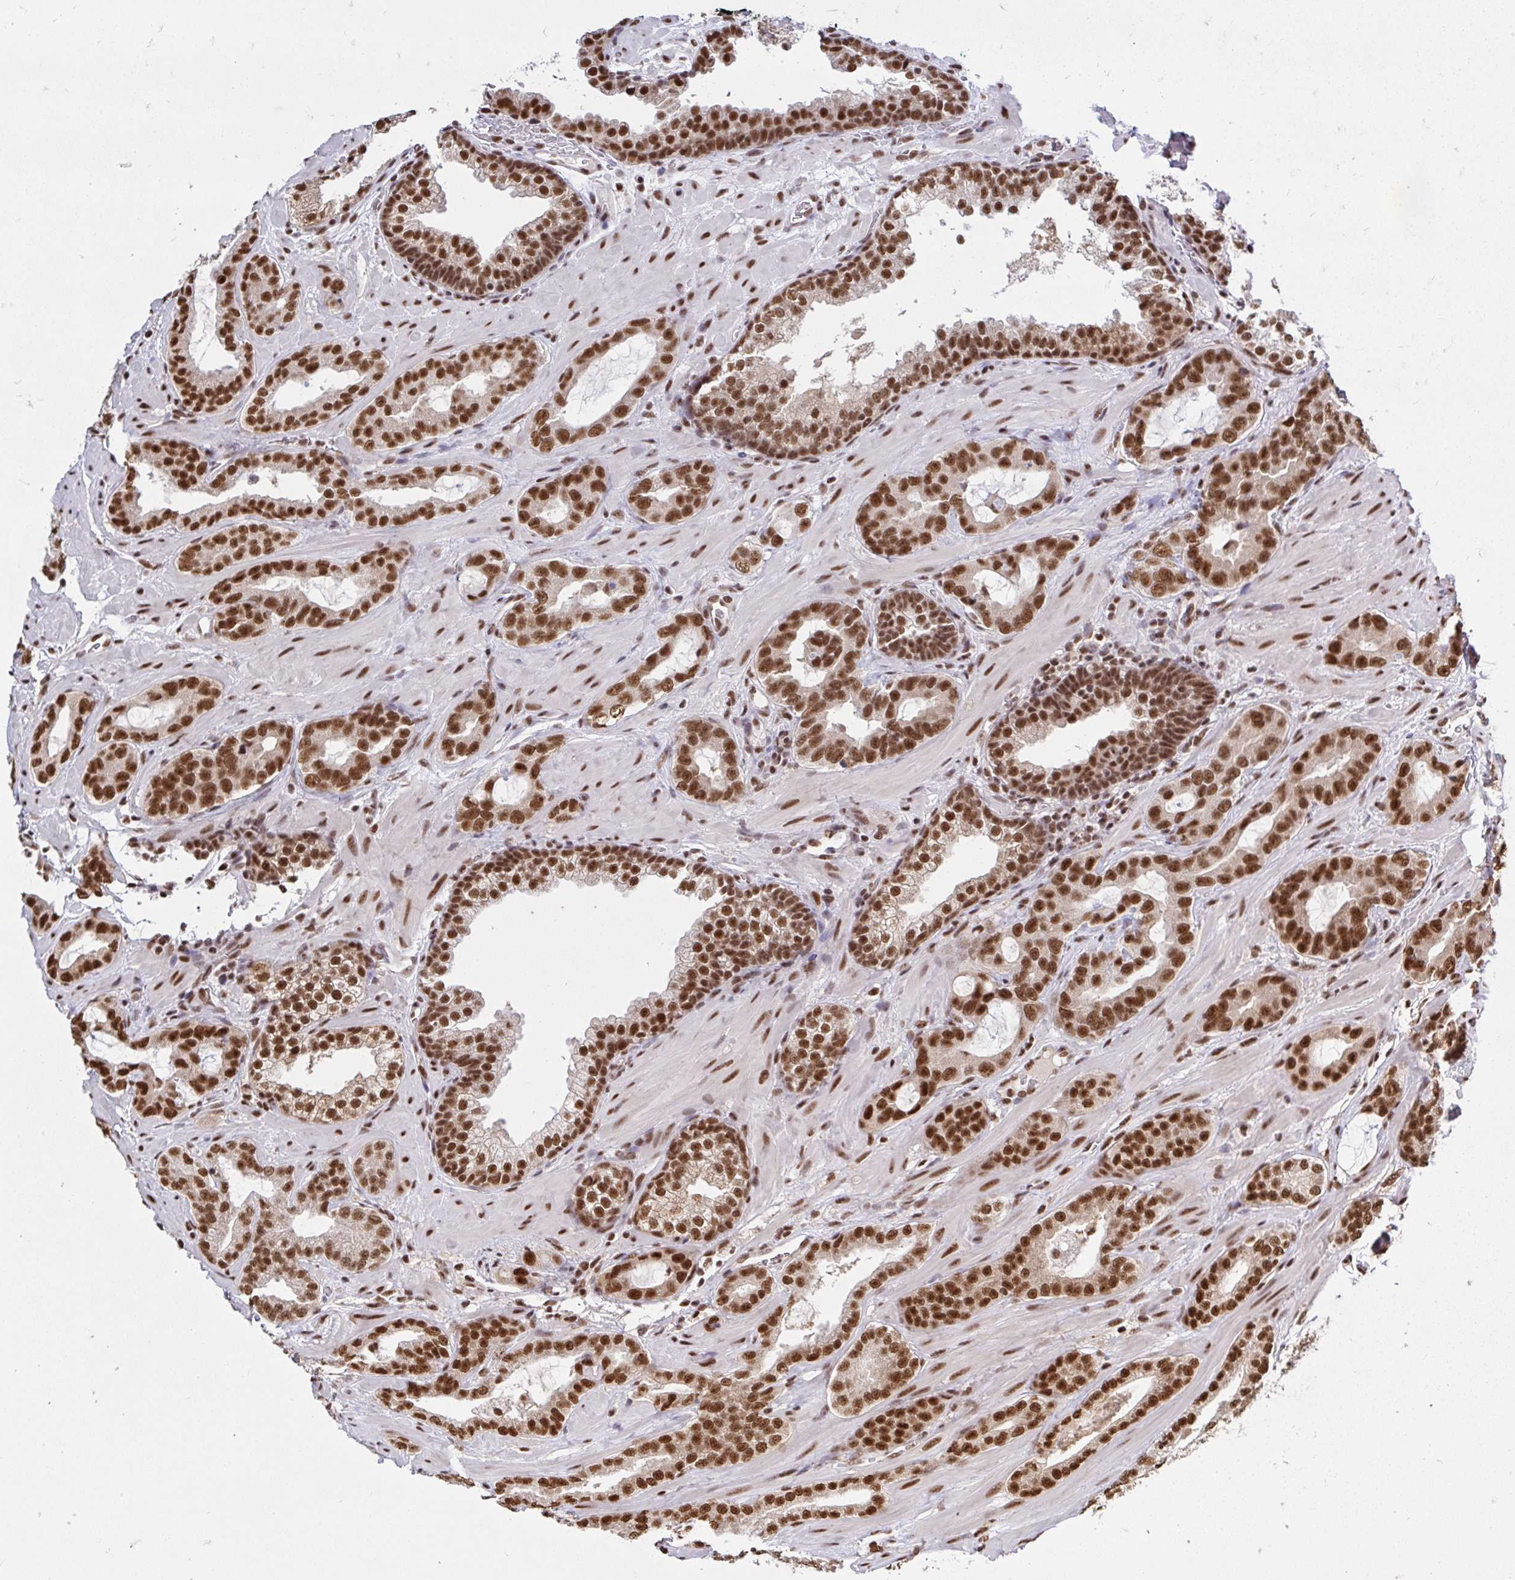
{"staining": {"intensity": "strong", "quantity": ">75%", "location": "nuclear"}, "tissue": "prostate cancer", "cell_type": "Tumor cells", "image_type": "cancer", "snomed": [{"axis": "morphology", "description": "Adenocarcinoma, Low grade"}, {"axis": "topography", "description": "Prostate"}], "caption": "High-power microscopy captured an immunohistochemistry (IHC) histopathology image of low-grade adenocarcinoma (prostate), revealing strong nuclear expression in approximately >75% of tumor cells. The staining was performed using DAB (3,3'-diaminobenzidine), with brown indicating positive protein expression. Nuclei are stained blue with hematoxylin.", "gene": "ABCA9", "patient": {"sex": "male", "age": 62}}